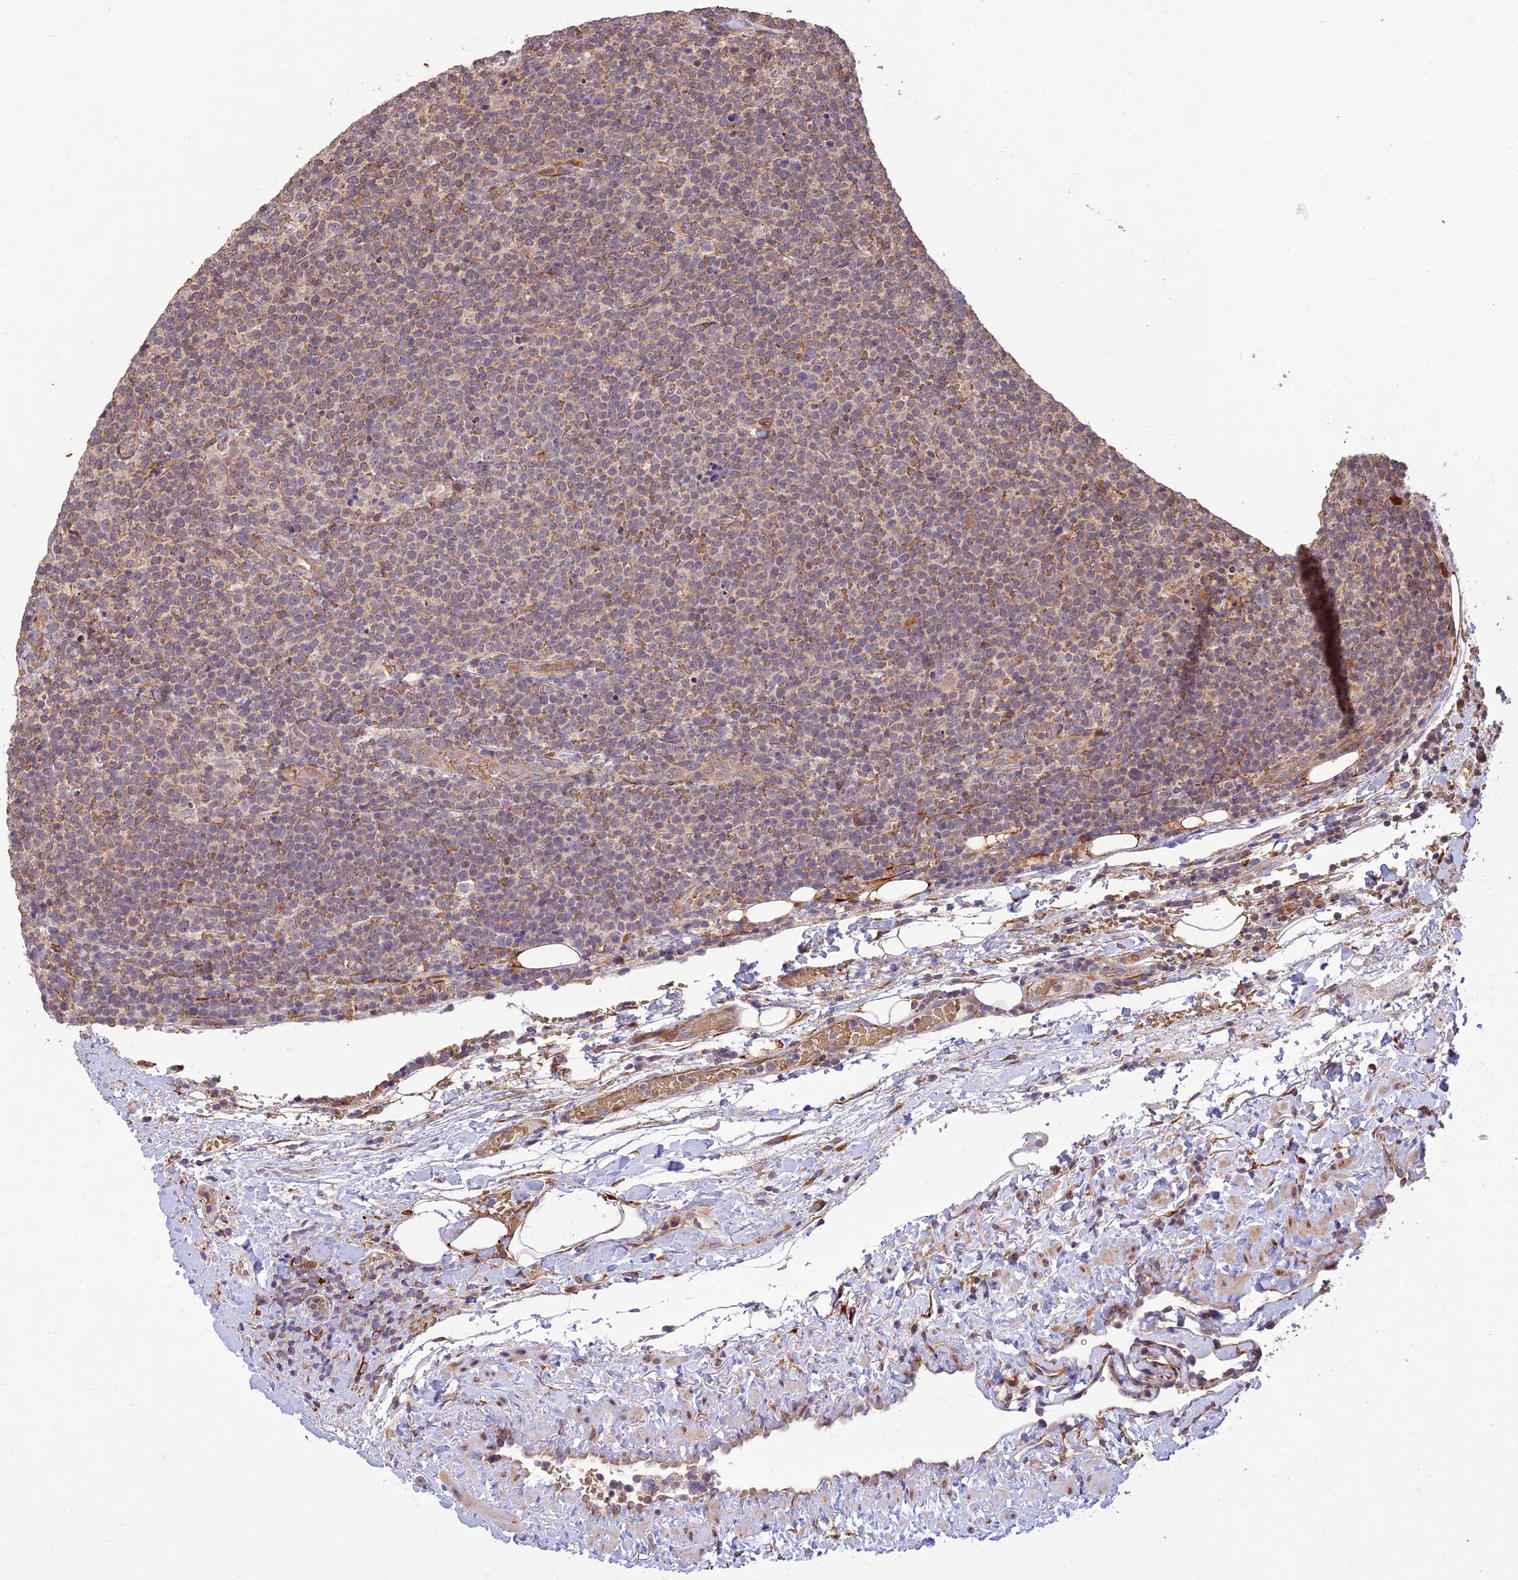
{"staining": {"intensity": "weak", "quantity": "<25%", "location": "cytoplasmic/membranous"}, "tissue": "lymphoma", "cell_type": "Tumor cells", "image_type": "cancer", "snomed": [{"axis": "morphology", "description": "Malignant lymphoma, non-Hodgkin's type, High grade"}, {"axis": "topography", "description": "Lymph node"}], "caption": "High-grade malignant lymphoma, non-Hodgkin's type stained for a protein using immunohistochemistry demonstrates no expression tumor cells.", "gene": "PPP1R11", "patient": {"sex": "male", "age": 61}}